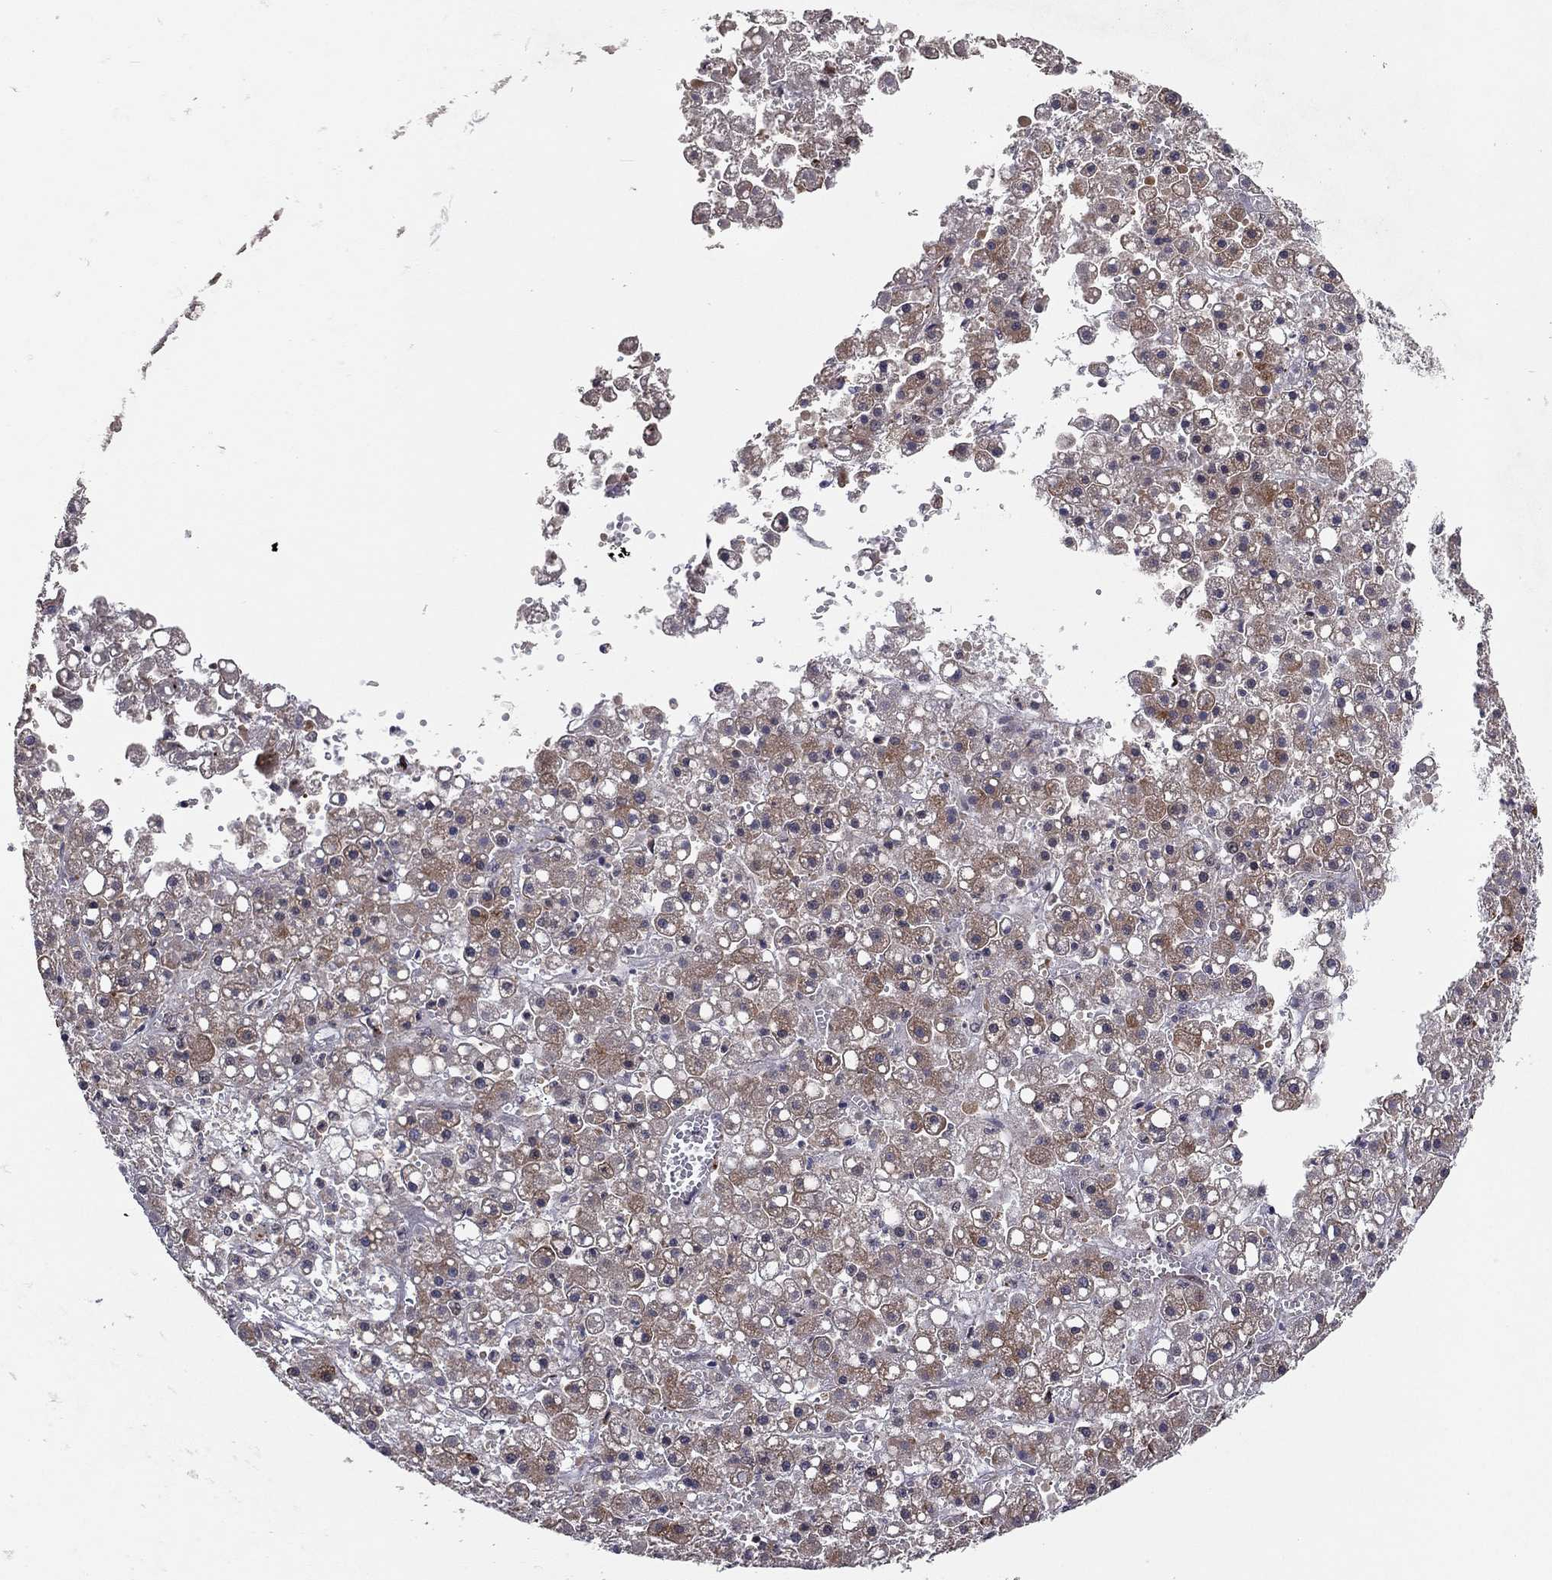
{"staining": {"intensity": "moderate", "quantity": "25%-75%", "location": "cytoplasmic/membranous"}, "tissue": "liver cancer", "cell_type": "Tumor cells", "image_type": "cancer", "snomed": [{"axis": "morphology", "description": "Carcinoma, Hepatocellular, NOS"}, {"axis": "topography", "description": "Liver"}], "caption": "This is an image of immunohistochemistry (IHC) staining of liver cancer, which shows moderate positivity in the cytoplasmic/membranous of tumor cells.", "gene": "GPALPP1", "patient": {"sex": "male", "age": 67}}